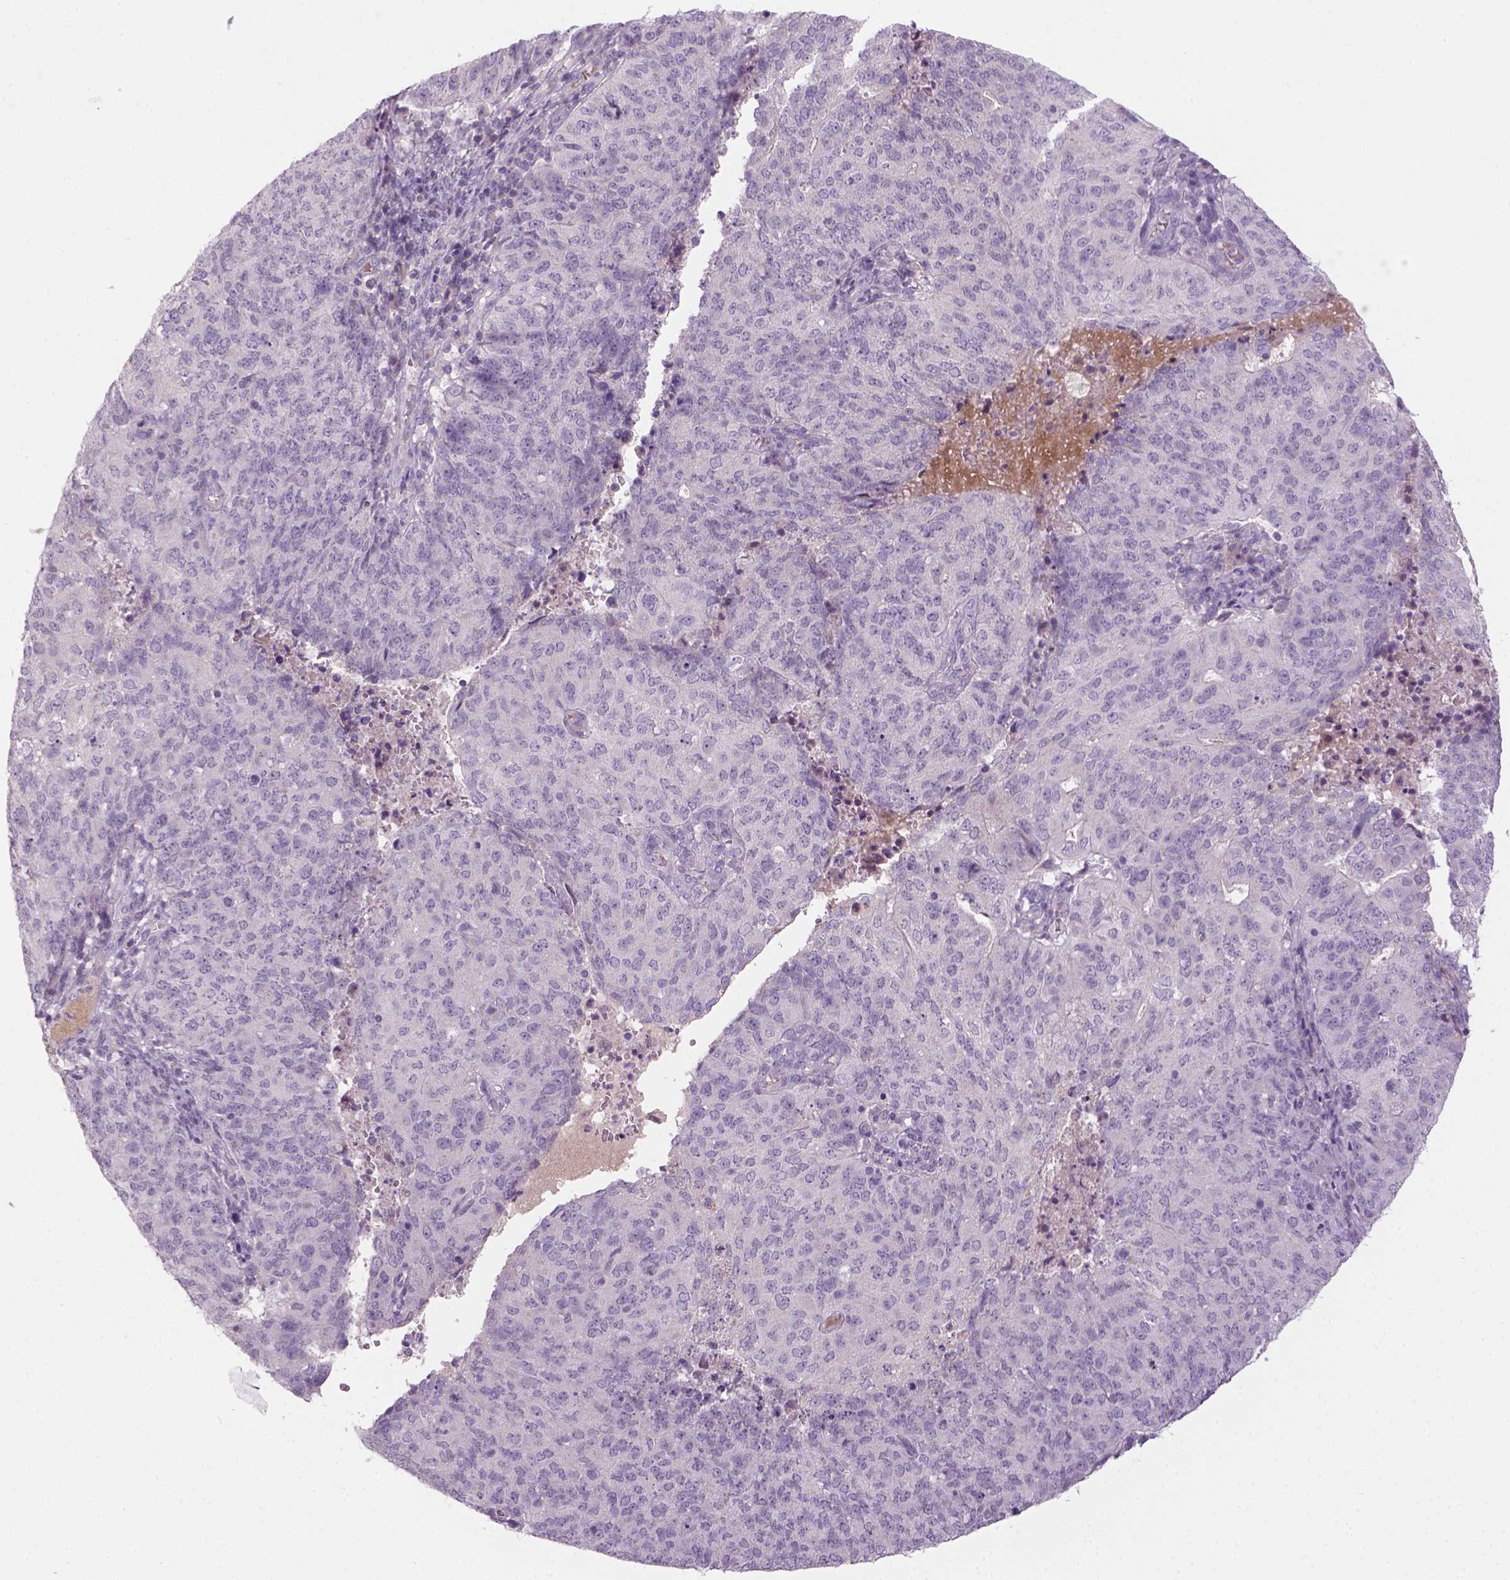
{"staining": {"intensity": "negative", "quantity": "none", "location": "none"}, "tissue": "endometrial cancer", "cell_type": "Tumor cells", "image_type": "cancer", "snomed": [{"axis": "morphology", "description": "Adenocarcinoma, NOS"}, {"axis": "topography", "description": "Endometrium"}], "caption": "Endometrial cancer (adenocarcinoma) was stained to show a protein in brown. There is no significant staining in tumor cells. The staining is performed using DAB (3,3'-diaminobenzidine) brown chromogen with nuclei counter-stained in using hematoxylin.", "gene": "GFI1B", "patient": {"sex": "female", "age": 82}}